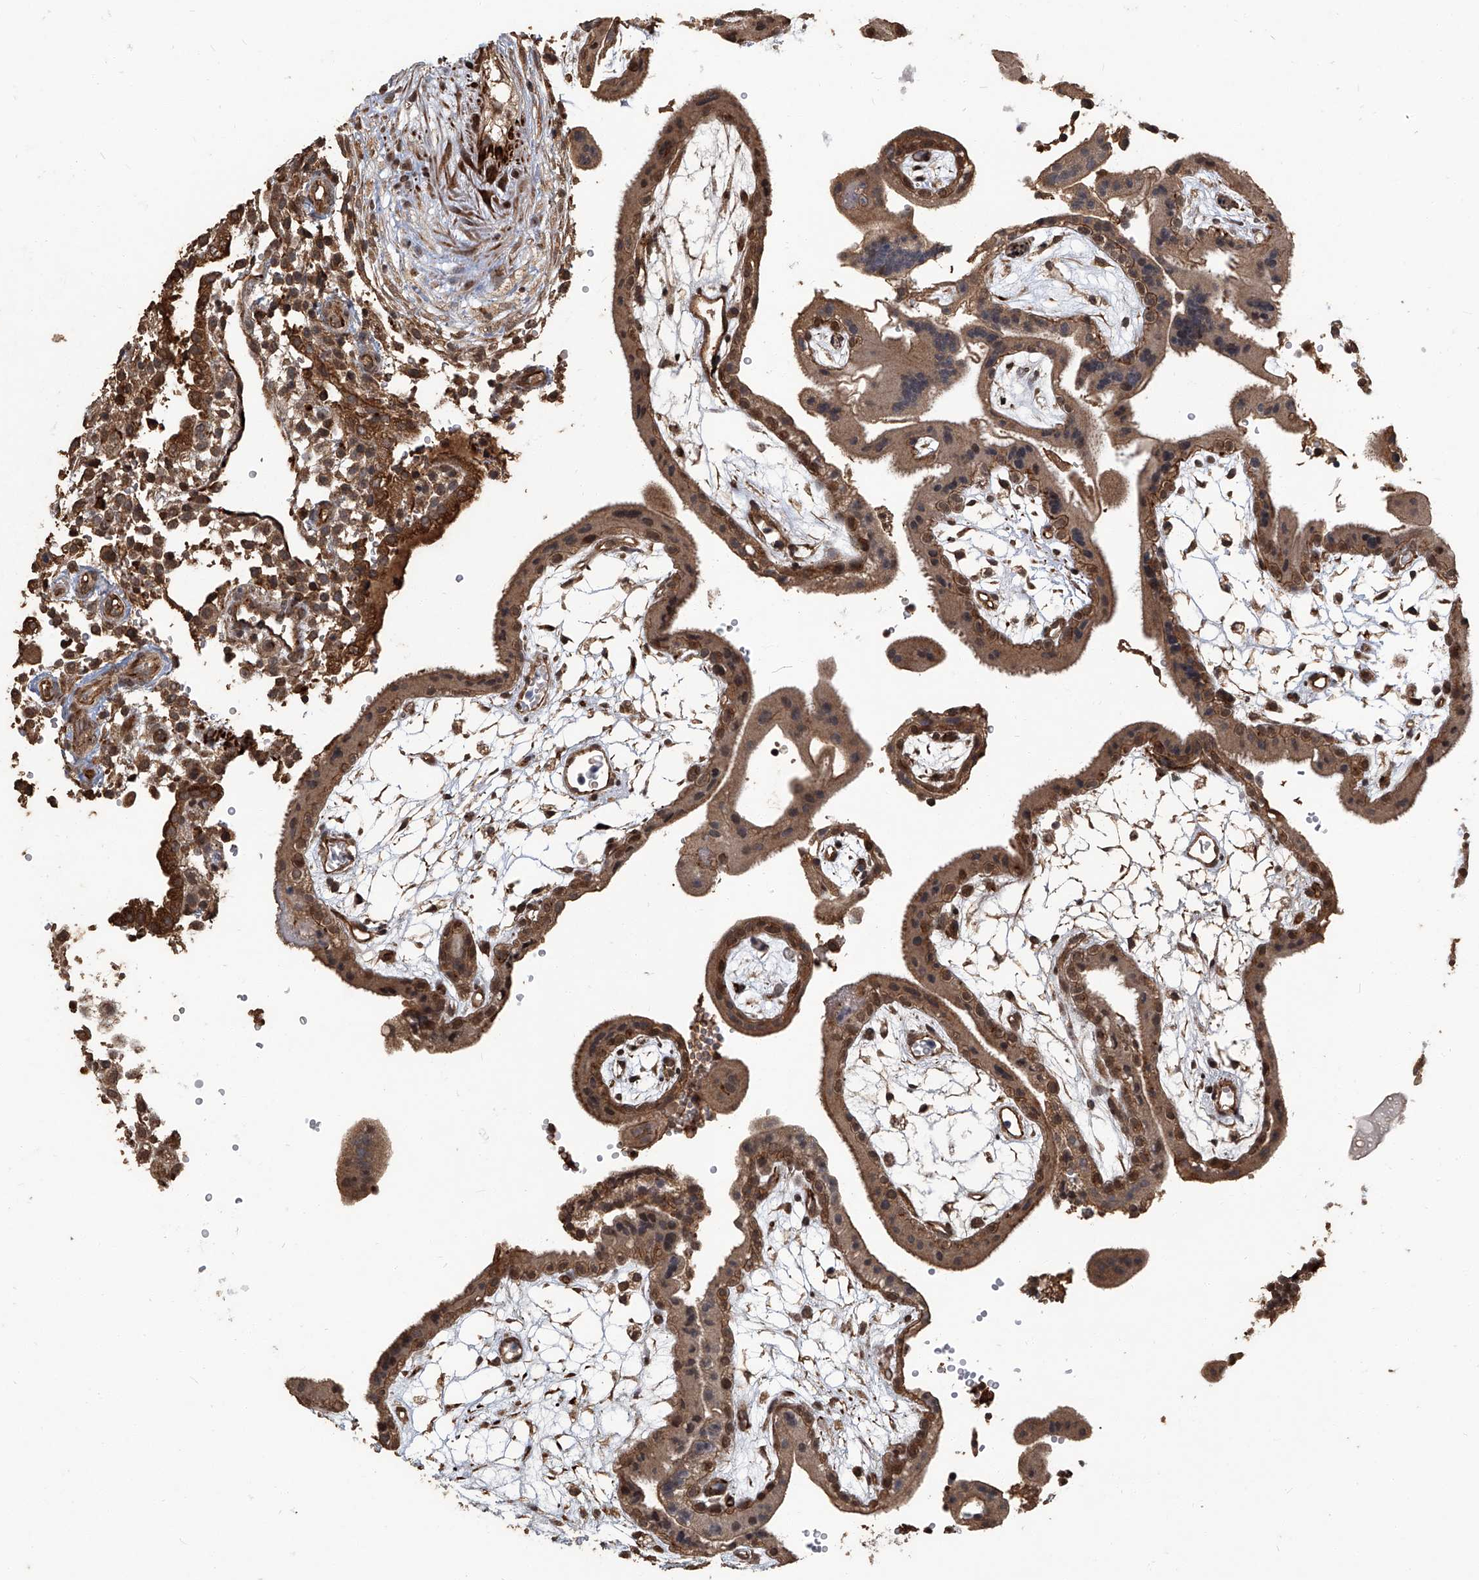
{"staining": {"intensity": "moderate", "quantity": ">75%", "location": "cytoplasmic/membranous,nuclear"}, "tissue": "placenta", "cell_type": "Trophoblastic cells", "image_type": "normal", "snomed": [{"axis": "morphology", "description": "Normal tissue, NOS"}, {"axis": "topography", "description": "Placenta"}], "caption": "Protein staining demonstrates moderate cytoplasmic/membranous,nuclear positivity in approximately >75% of trophoblastic cells in unremarkable placenta. The protein is shown in brown color, while the nuclei are stained blue.", "gene": "GPR132", "patient": {"sex": "female", "age": 18}}